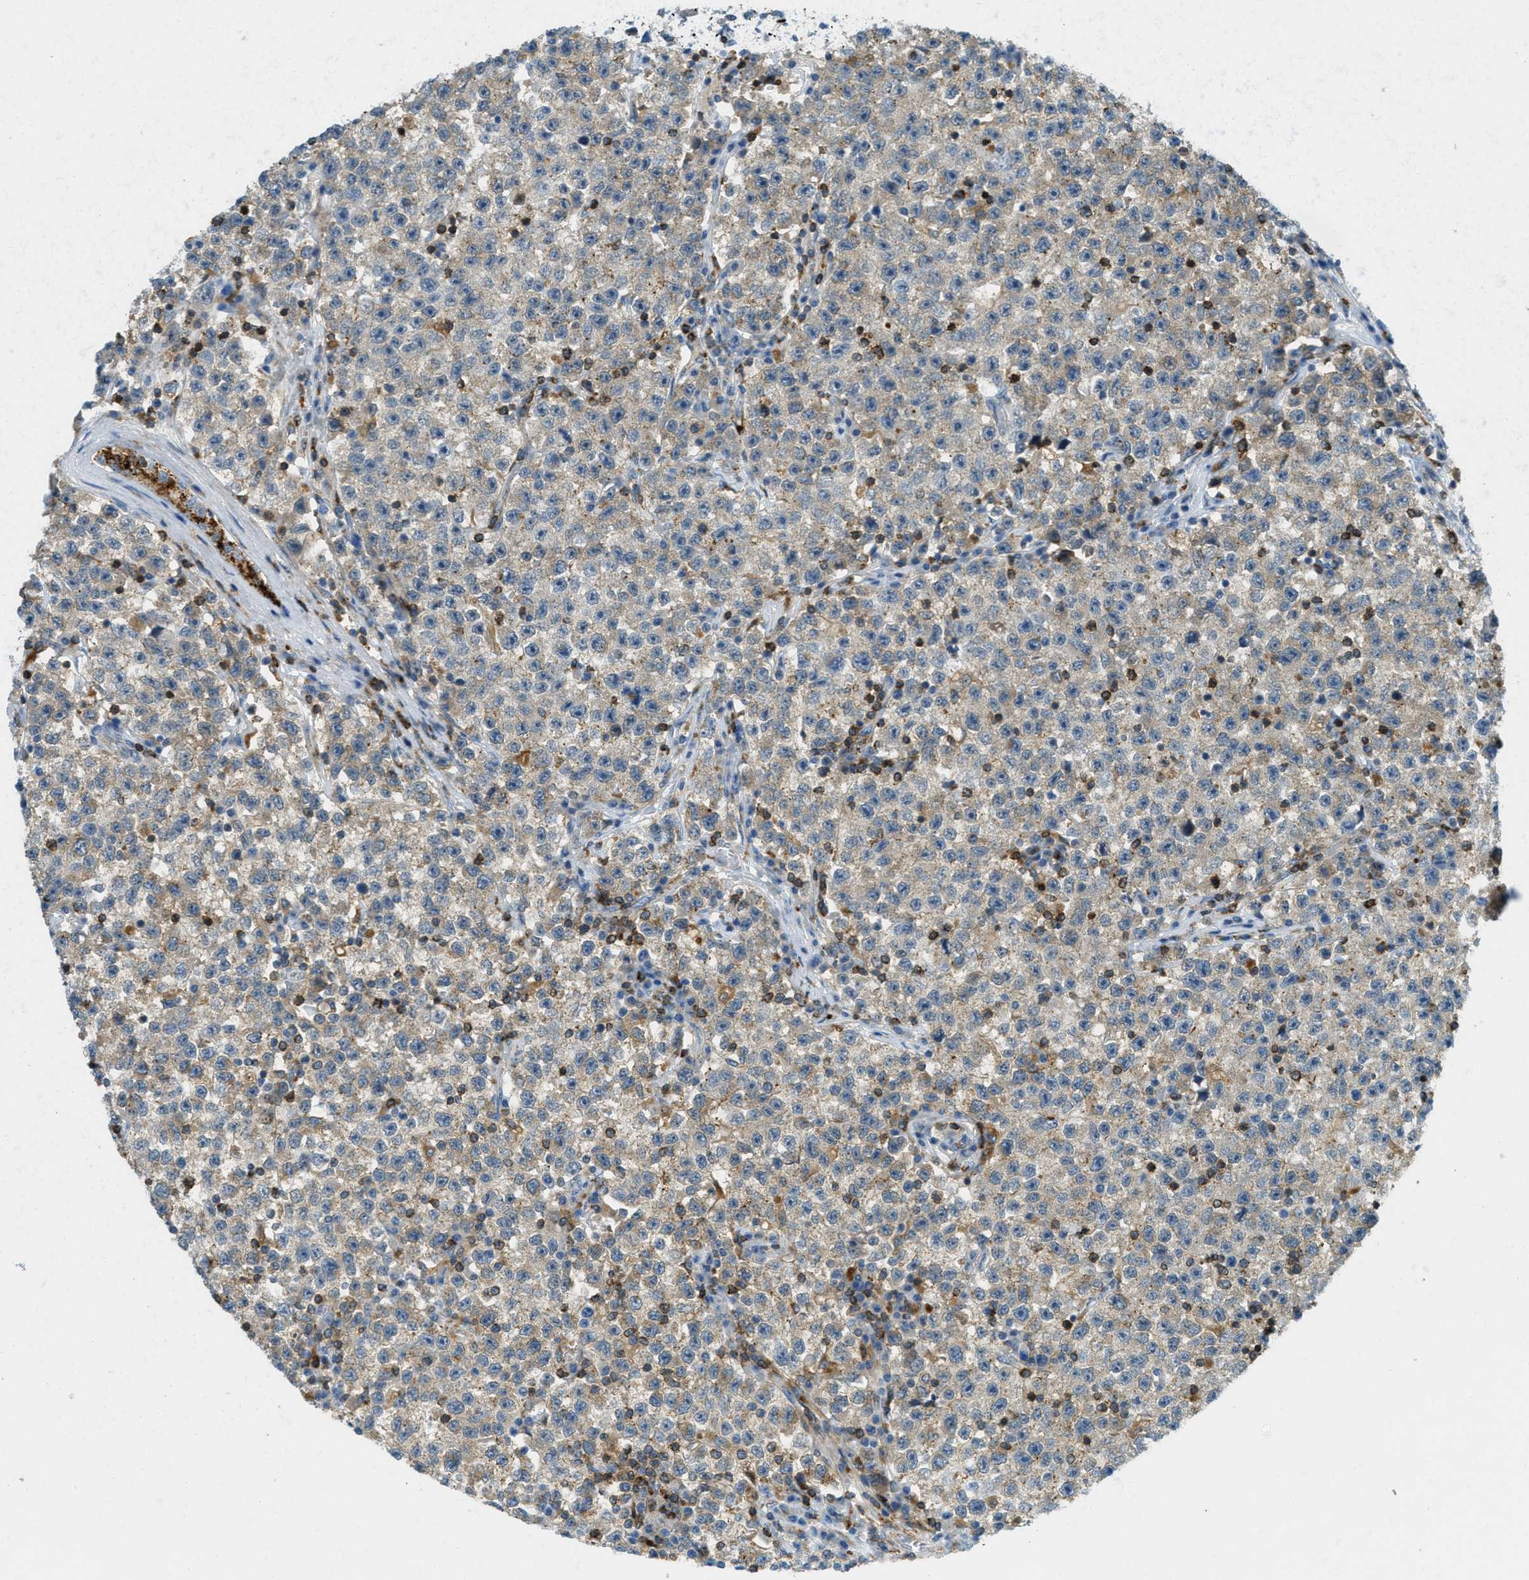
{"staining": {"intensity": "negative", "quantity": "none", "location": "none"}, "tissue": "testis cancer", "cell_type": "Tumor cells", "image_type": "cancer", "snomed": [{"axis": "morphology", "description": "Seminoma, NOS"}, {"axis": "topography", "description": "Testis"}], "caption": "This photomicrograph is of testis cancer (seminoma) stained with IHC to label a protein in brown with the nuclei are counter-stained blue. There is no expression in tumor cells. (DAB (3,3'-diaminobenzidine) immunohistochemistry visualized using brightfield microscopy, high magnification).", "gene": "PLBD2", "patient": {"sex": "male", "age": 22}}